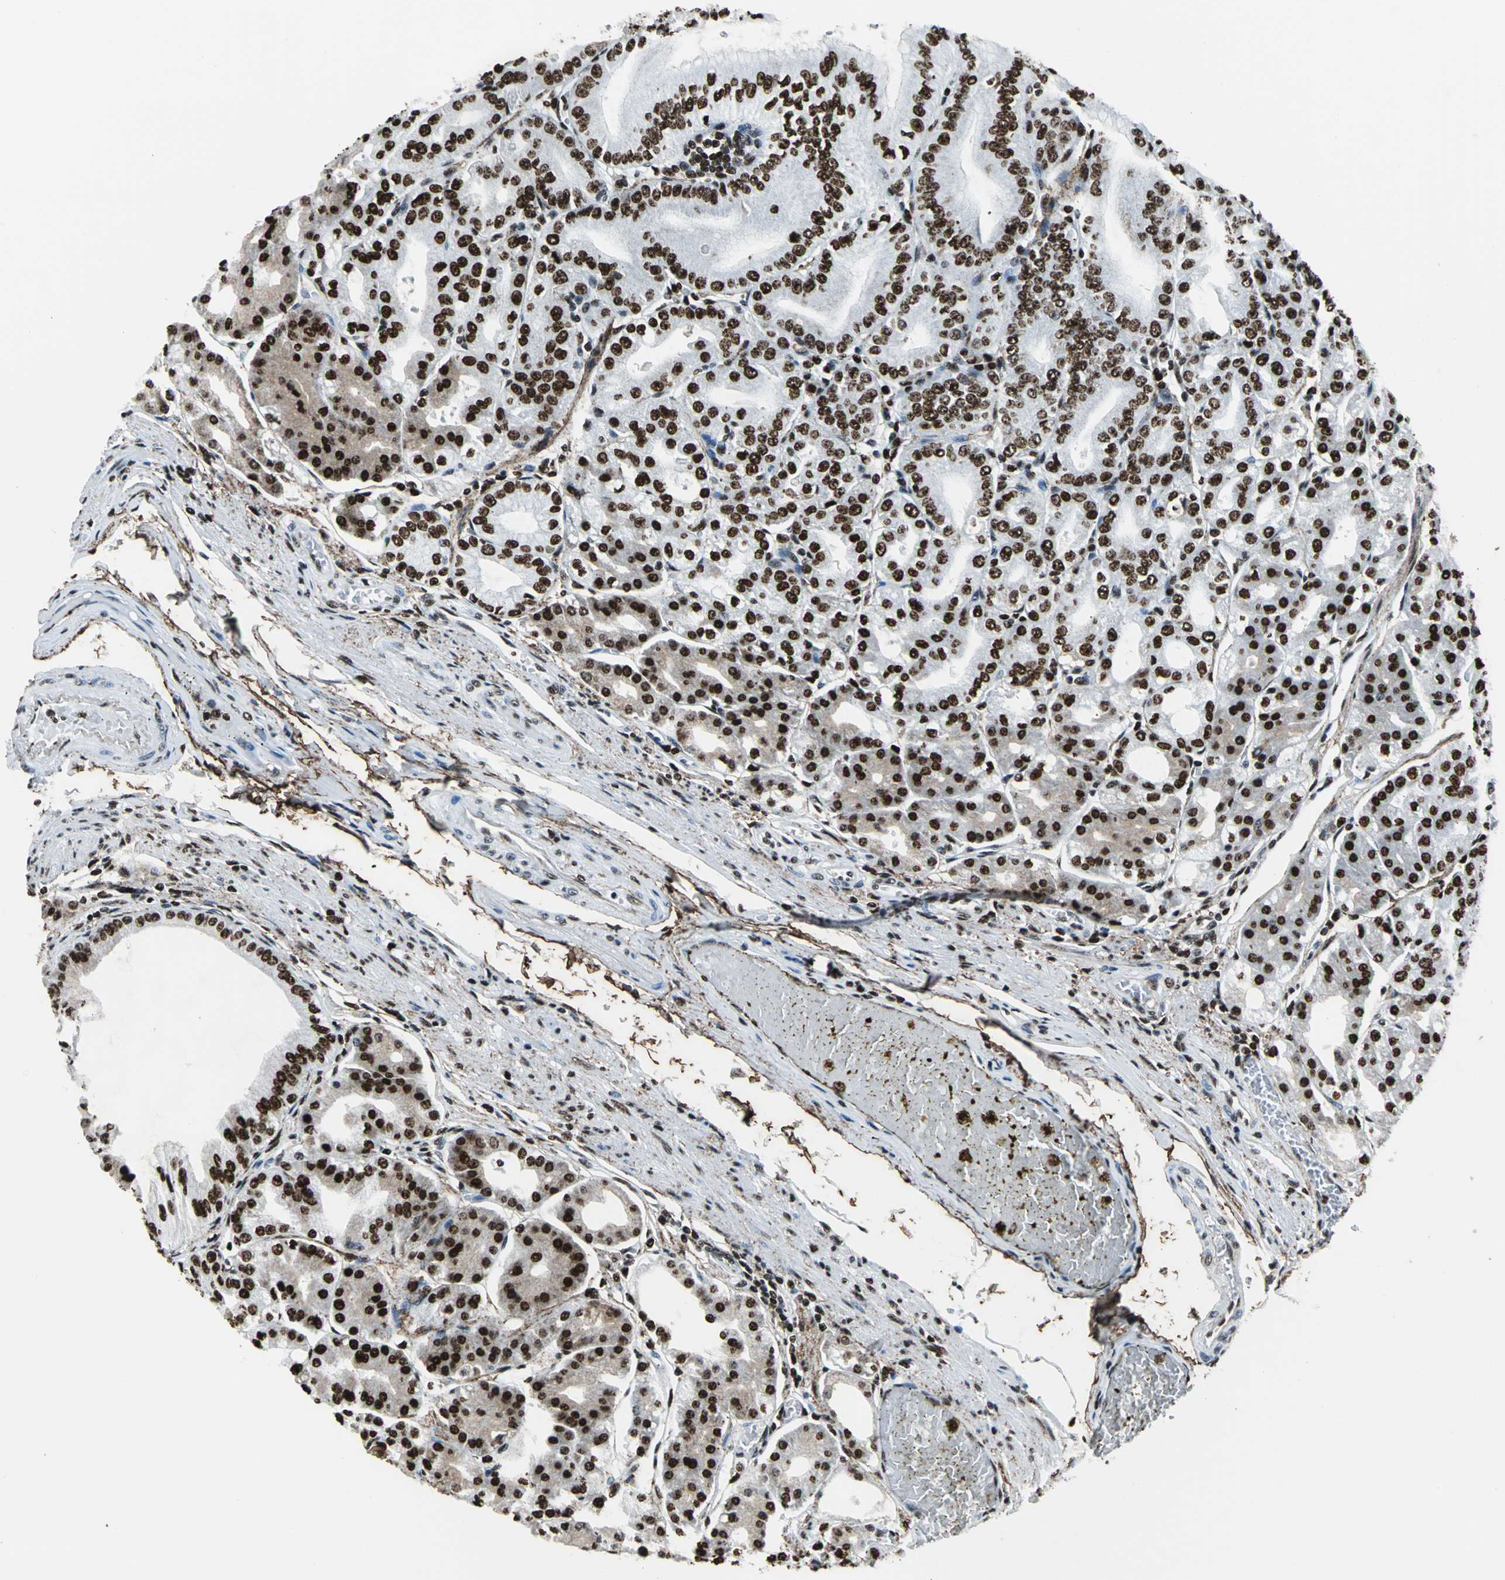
{"staining": {"intensity": "strong", "quantity": ">75%", "location": "nuclear"}, "tissue": "stomach", "cell_type": "Glandular cells", "image_type": "normal", "snomed": [{"axis": "morphology", "description": "Normal tissue, NOS"}, {"axis": "topography", "description": "Stomach, lower"}], "caption": "Immunohistochemical staining of benign stomach reveals strong nuclear protein staining in about >75% of glandular cells. The protein is shown in brown color, while the nuclei are stained blue.", "gene": "APEX1", "patient": {"sex": "male", "age": 71}}